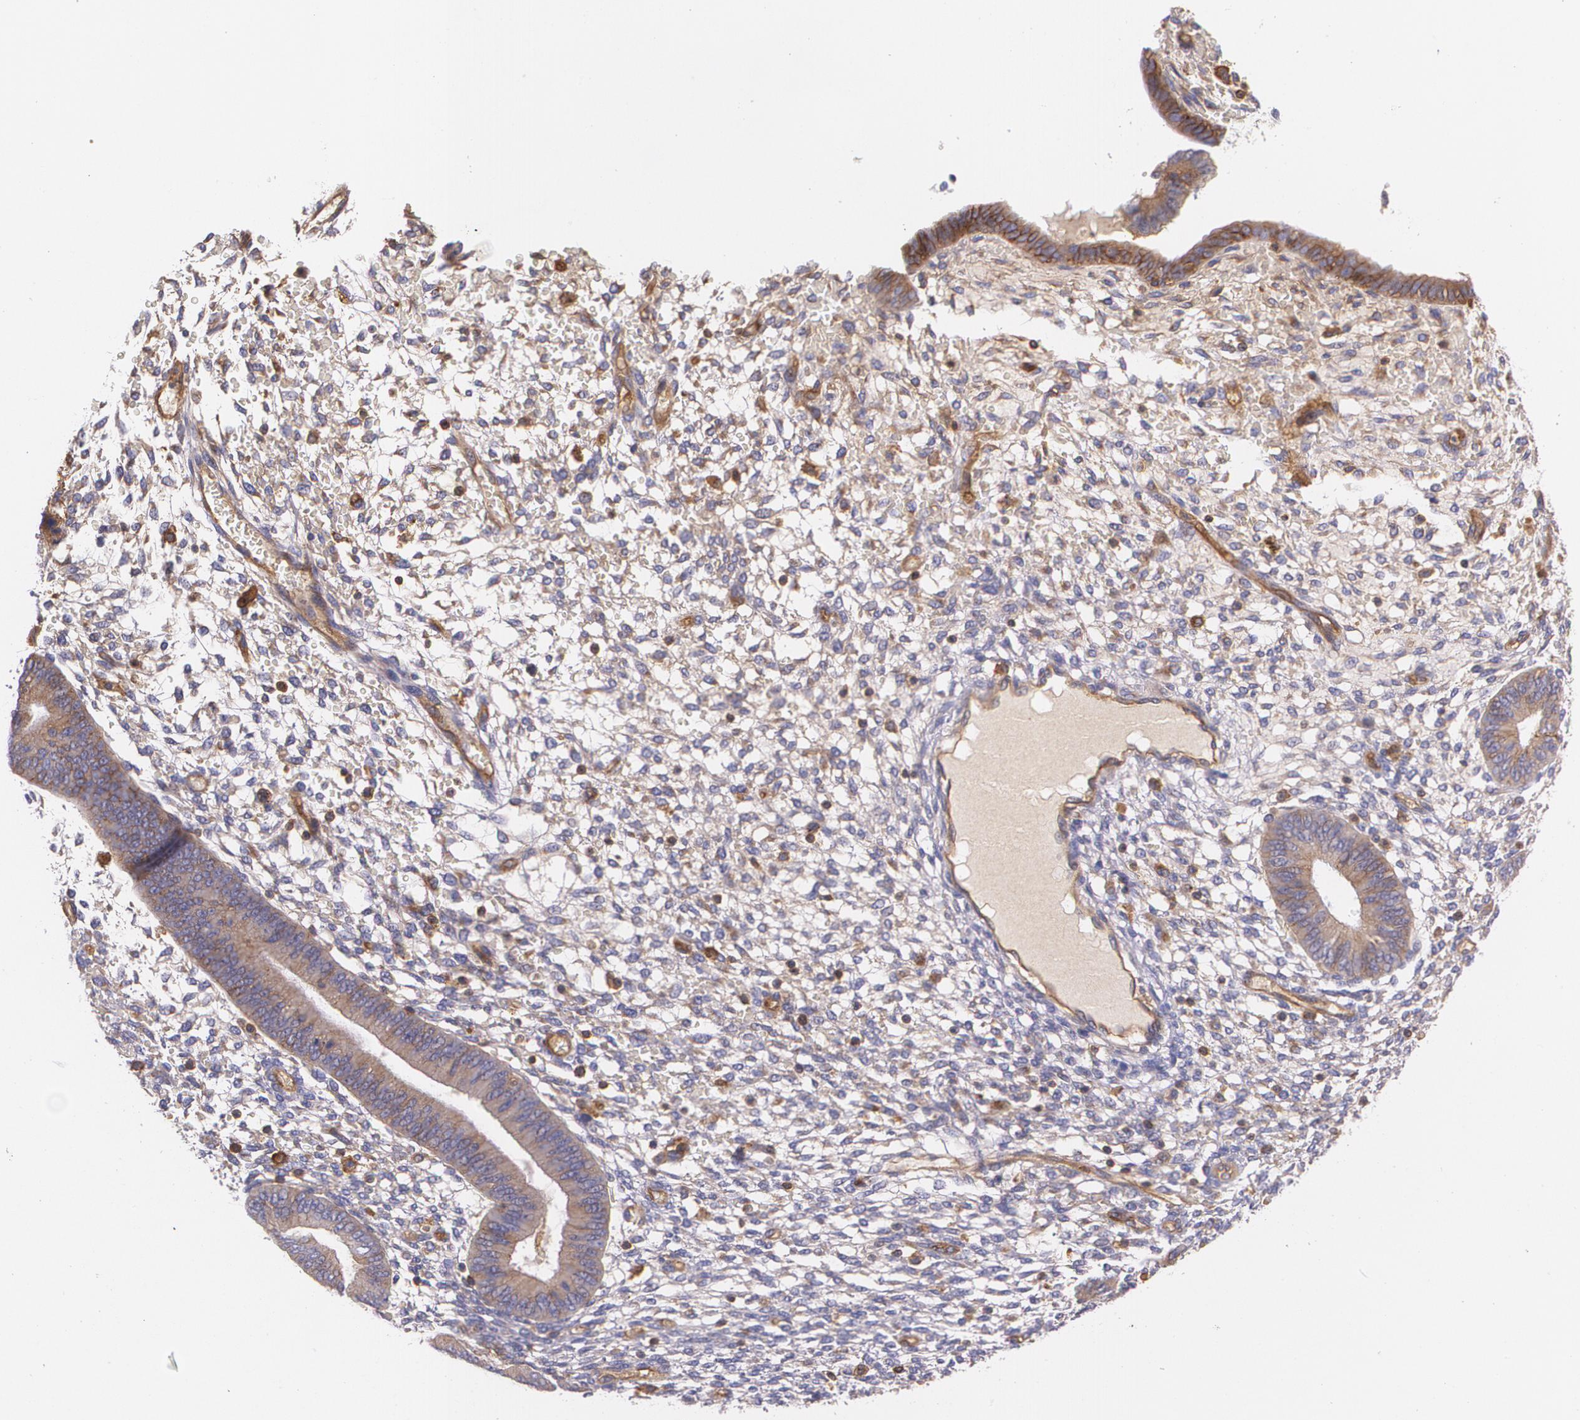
{"staining": {"intensity": "weak", "quantity": "<25%", "location": "cytoplasmic/membranous"}, "tissue": "endometrium", "cell_type": "Cells in endometrial stroma", "image_type": "normal", "snomed": [{"axis": "morphology", "description": "Normal tissue, NOS"}, {"axis": "topography", "description": "Endometrium"}], "caption": "A high-resolution micrograph shows IHC staining of unremarkable endometrium, which reveals no significant staining in cells in endometrial stroma.", "gene": "B2M", "patient": {"sex": "female", "age": 42}}